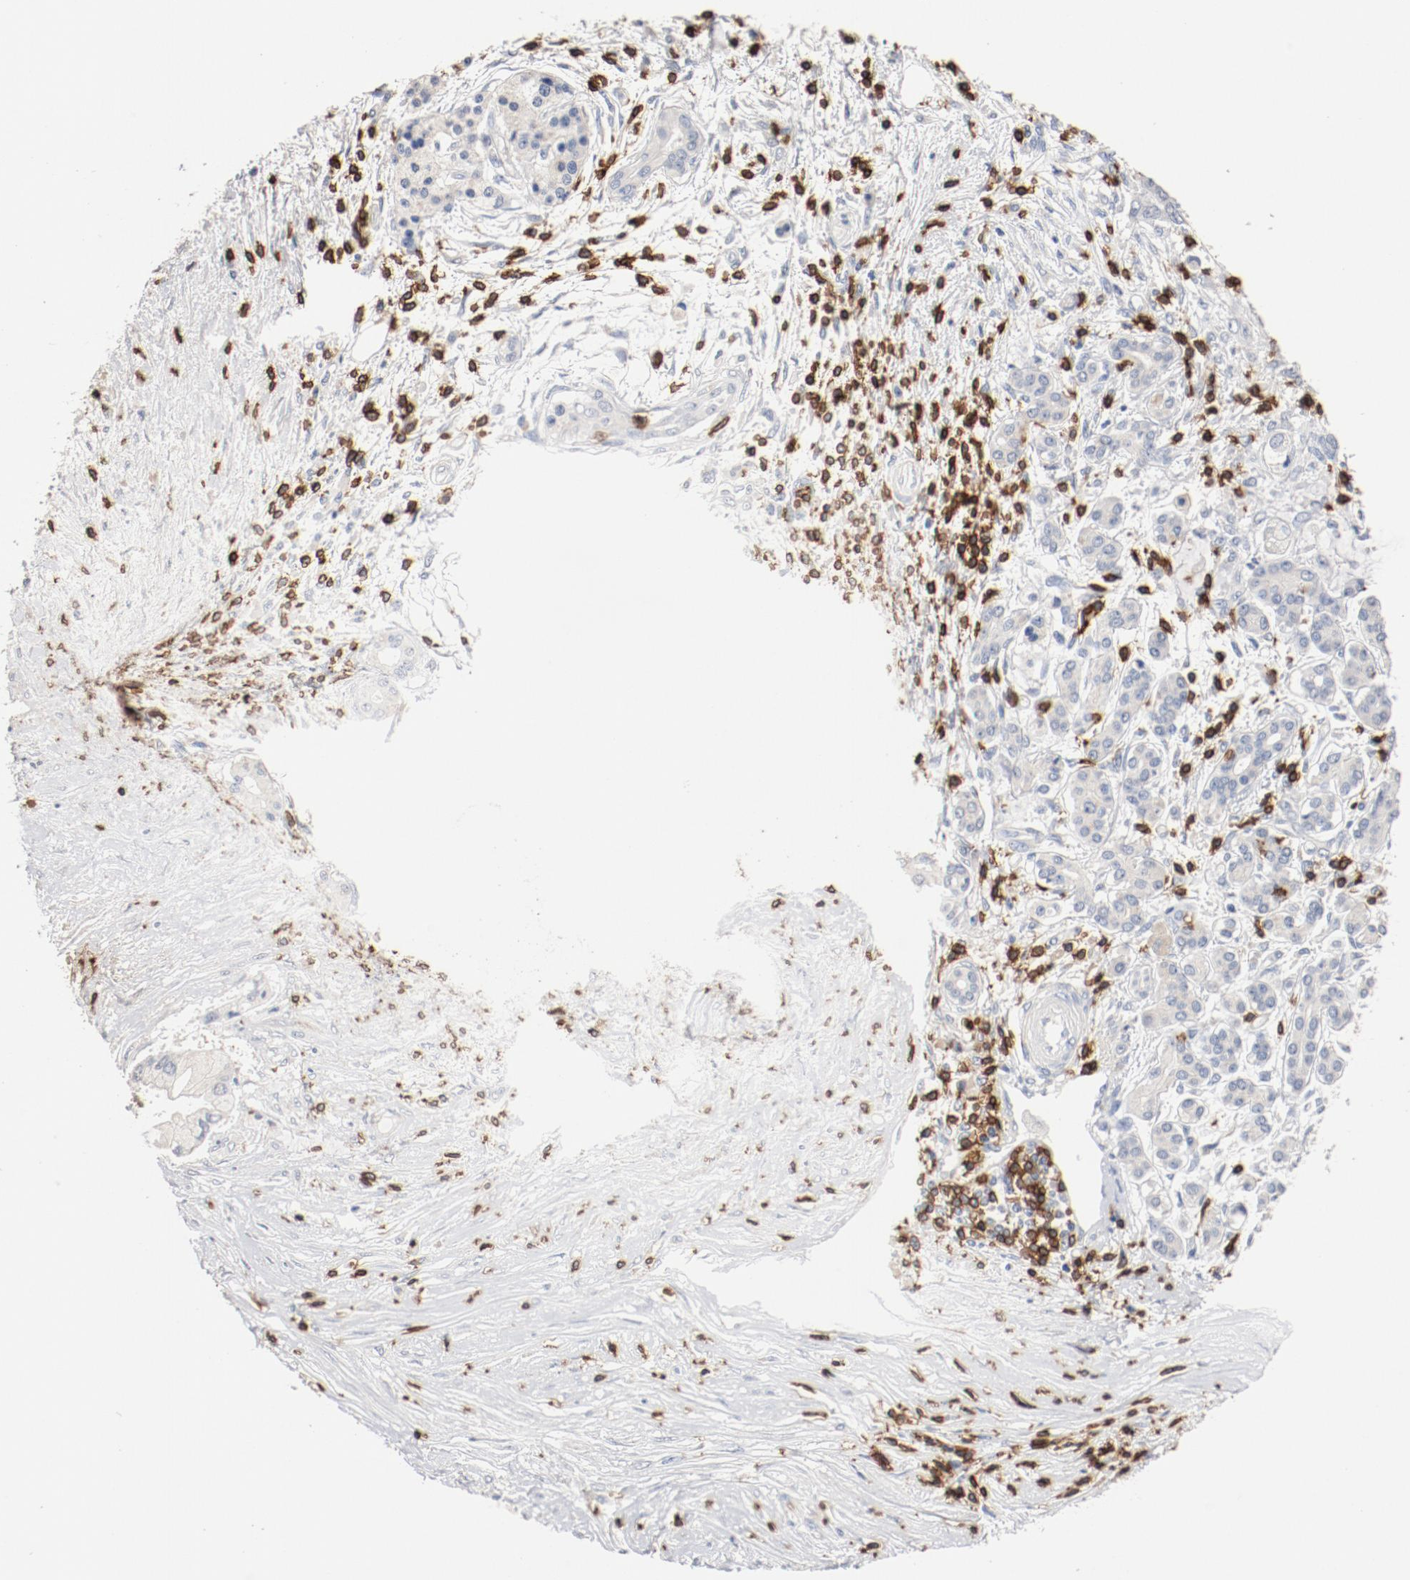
{"staining": {"intensity": "negative", "quantity": "none", "location": "none"}, "tissue": "pancreatic cancer", "cell_type": "Tumor cells", "image_type": "cancer", "snomed": [{"axis": "morphology", "description": "Adenocarcinoma, NOS"}, {"axis": "topography", "description": "Pancreas"}], "caption": "This is an immunohistochemistry (IHC) image of pancreatic cancer (adenocarcinoma). There is no positivity in tumor cells.", "gene": "CD247", "patient": {"sex": "female", "age": 59}}